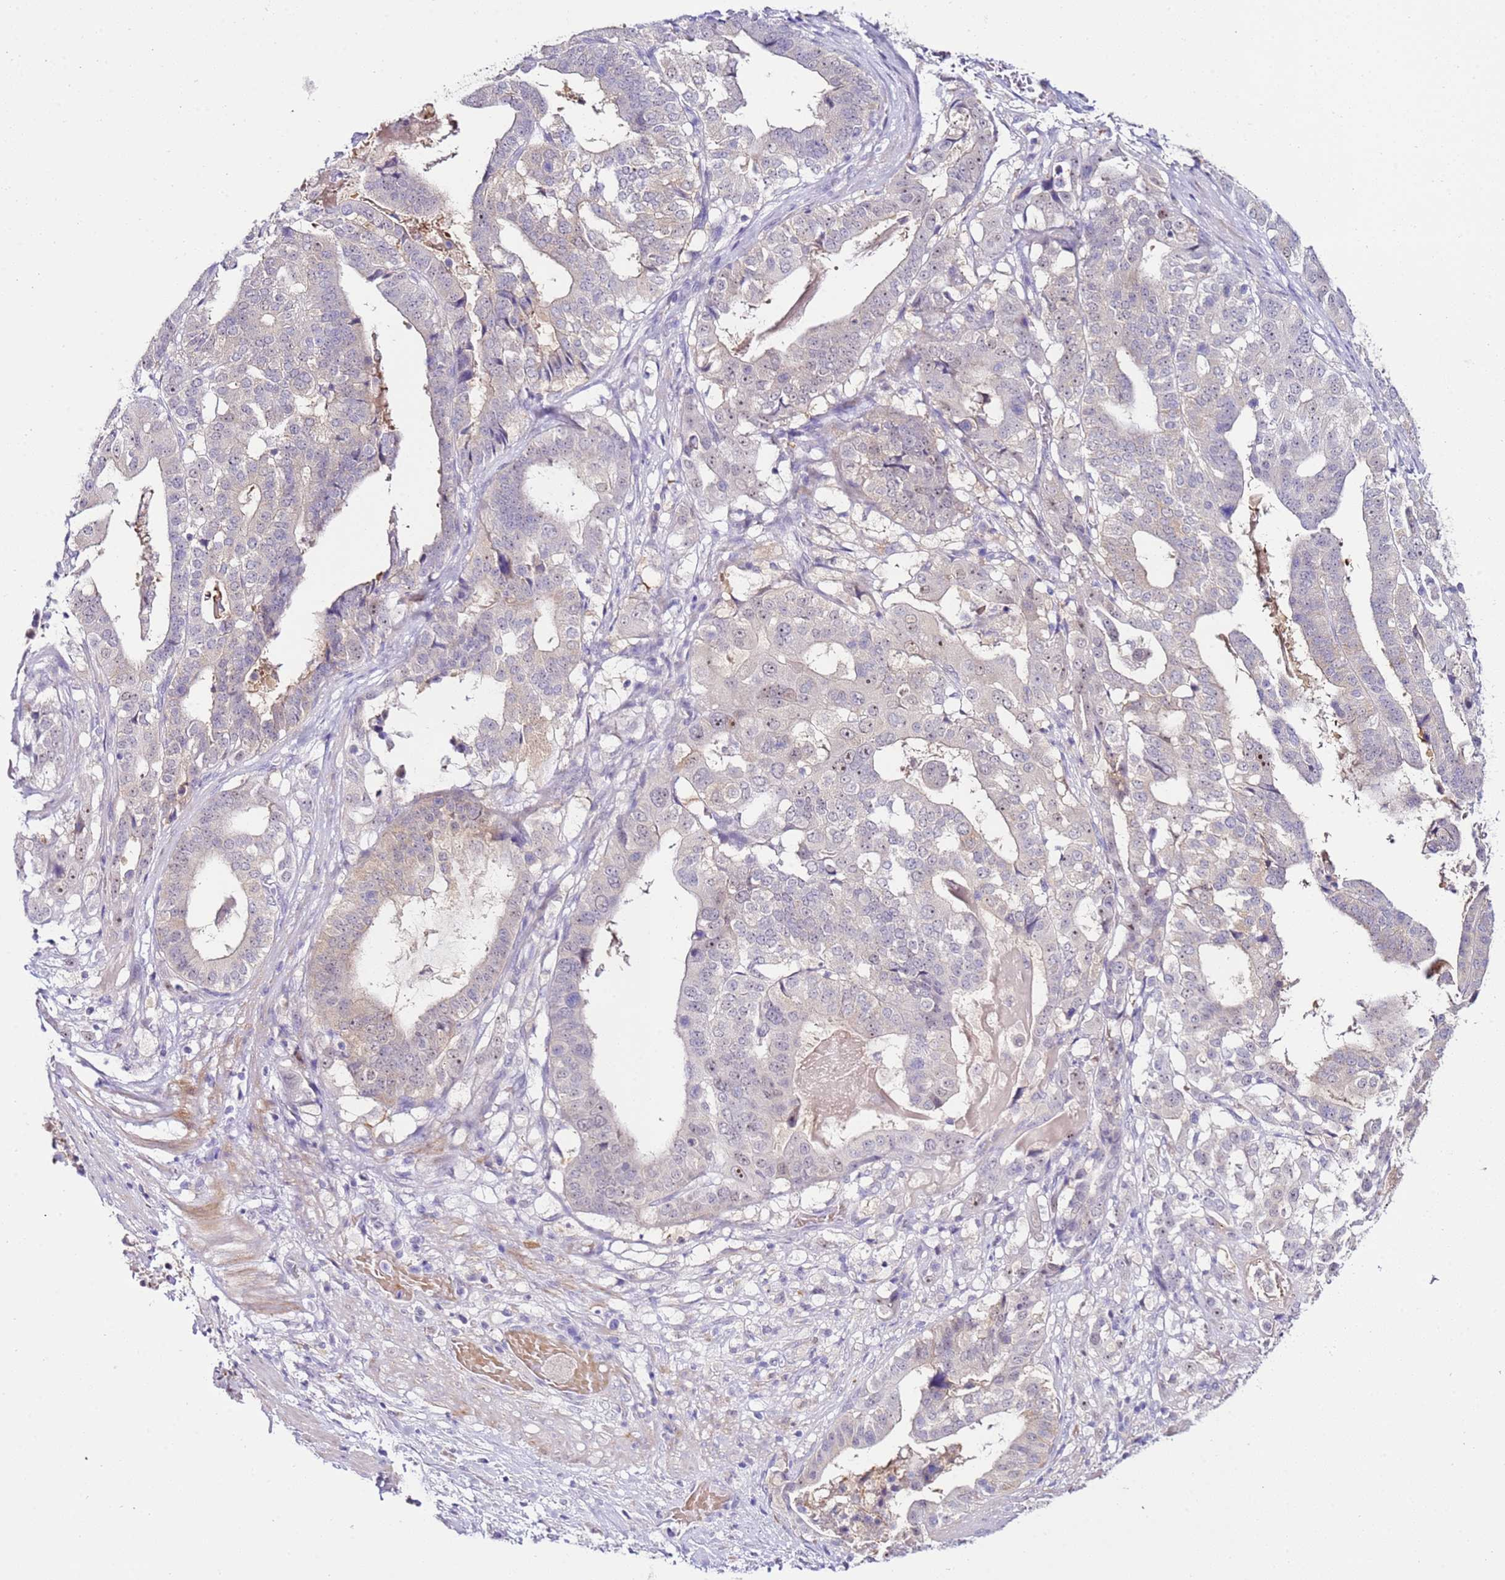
{"staining": {"intensity": "weak", "quantity": "<25%", "location": "cytoplasmic/membranous"}, "tissue": "stomach cancer", "cell_type": "Tumor cells", "image_type": "cancer", "snomed": [{"axis": "morphology", "description": "Adenocarcinoma, NOS"}, {"axis": "topography", "description": "Stomach"}], "caption": "DAB (3,3'-diaminobenzidine) immunohistochemical staining of stomach adenocarcinoma shows no significant staining in tumor cells. (Stains: DAB IHC with hematoxylin counter stain, Microscopy: brightfield microscopy at high magnification).", "gene": "HGD", "patient": {"sex": "male", "age": 48}}